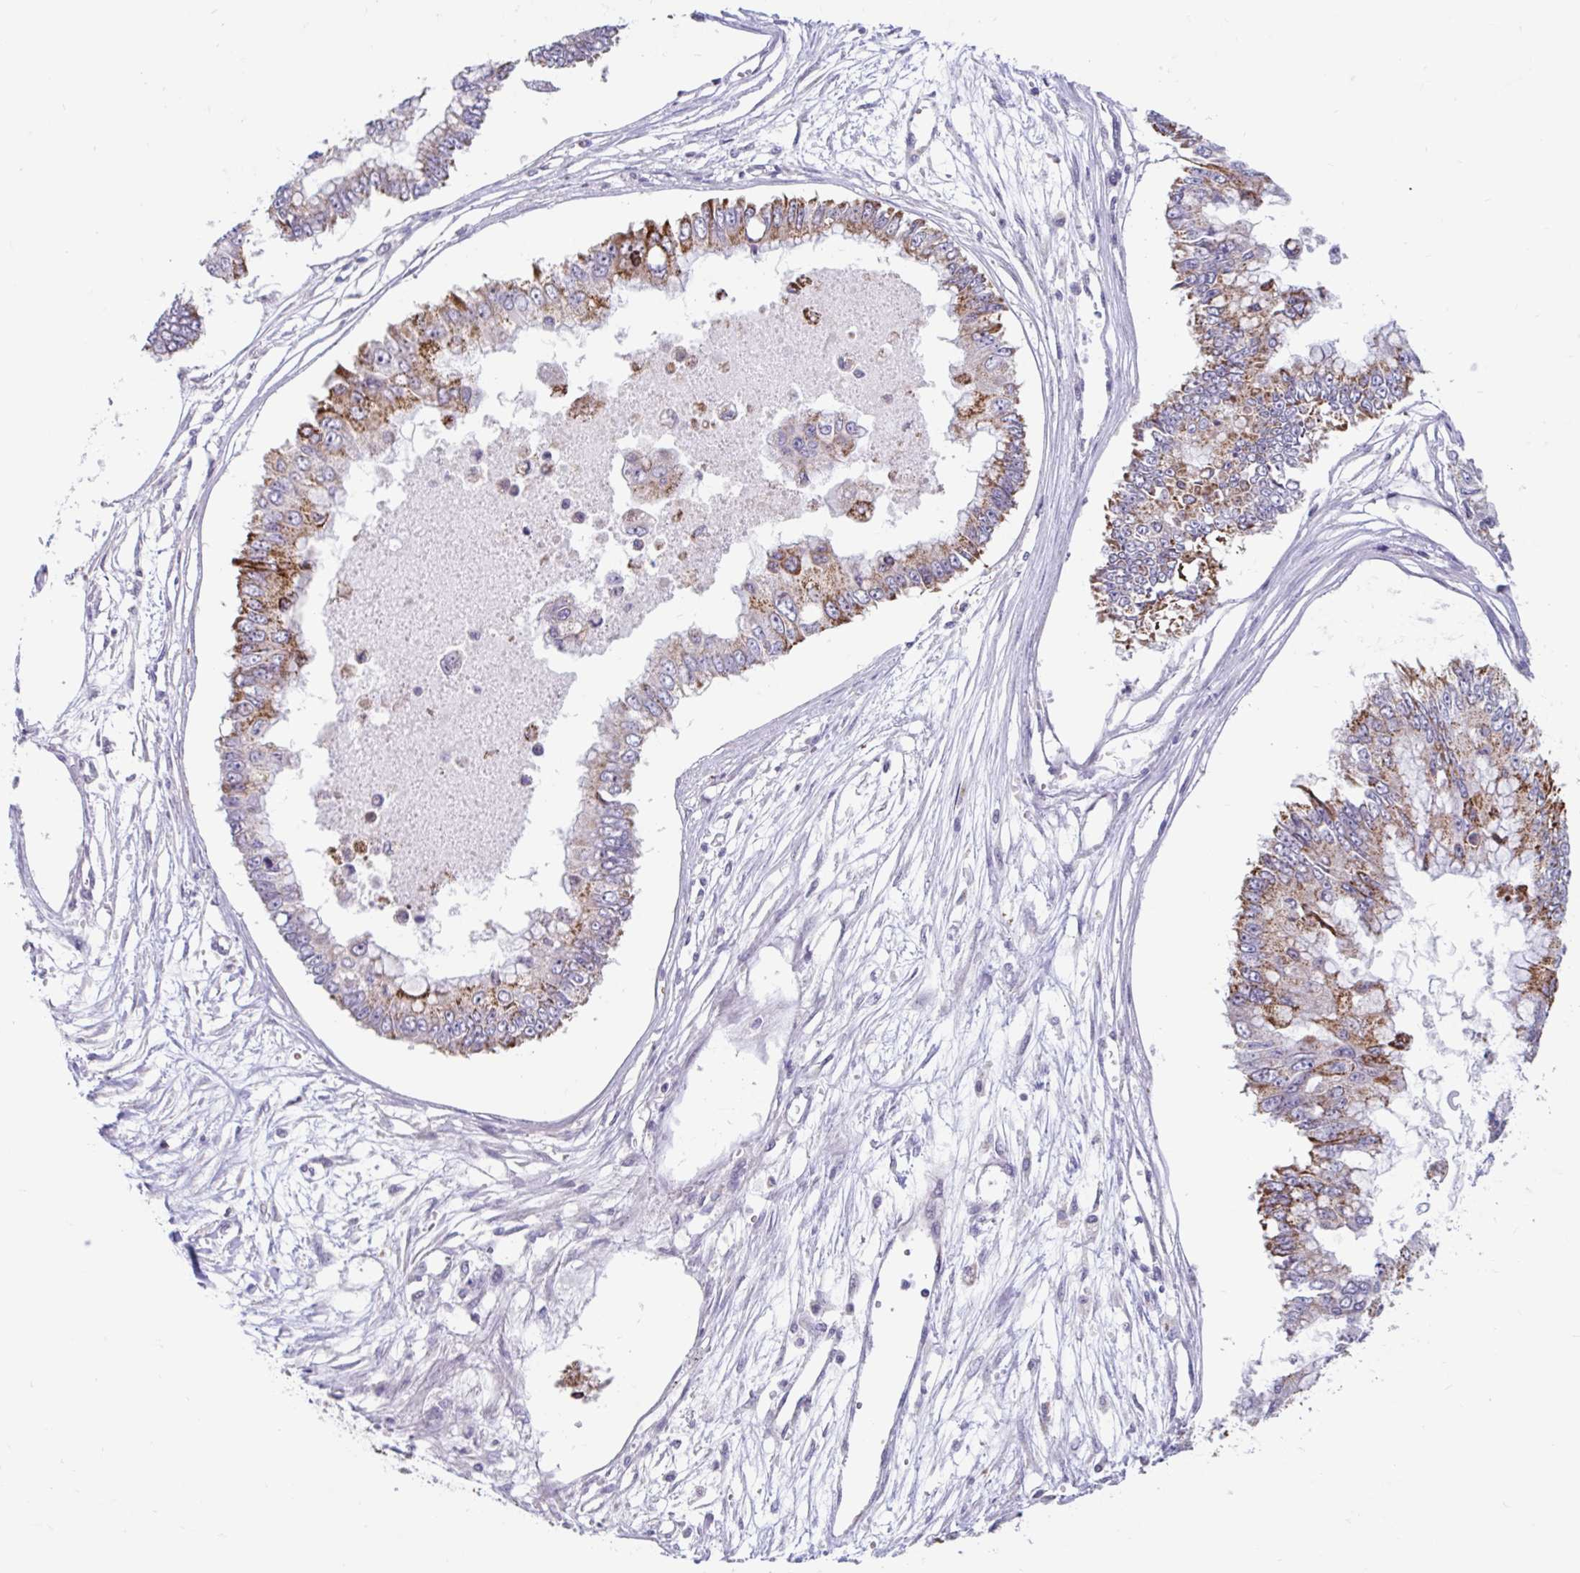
{"staining": {"intensity": "moderate", "quantity": "25%-75%", "location": "cytoplasmic/membranous"}, "tissue": "ovarian cancer", "cell_type": "Tumor cells", "image_type": "cancer", "snomed": [{"axis": "morphology", "description": "Cystadenocarcinoma, mucinous, NOS"}, {"axis": "topography", "description": "Ovary"}], "caption": "Moderate cytoplasmic/membranous staining for a protein is appreciated in about 25%-75% of tumor cells of ovarian cancer (mucinous cystadenocarcinoma) using IHC.", "gene": "NT5C1B", "patient": {"sex": "female", "age": 72}}